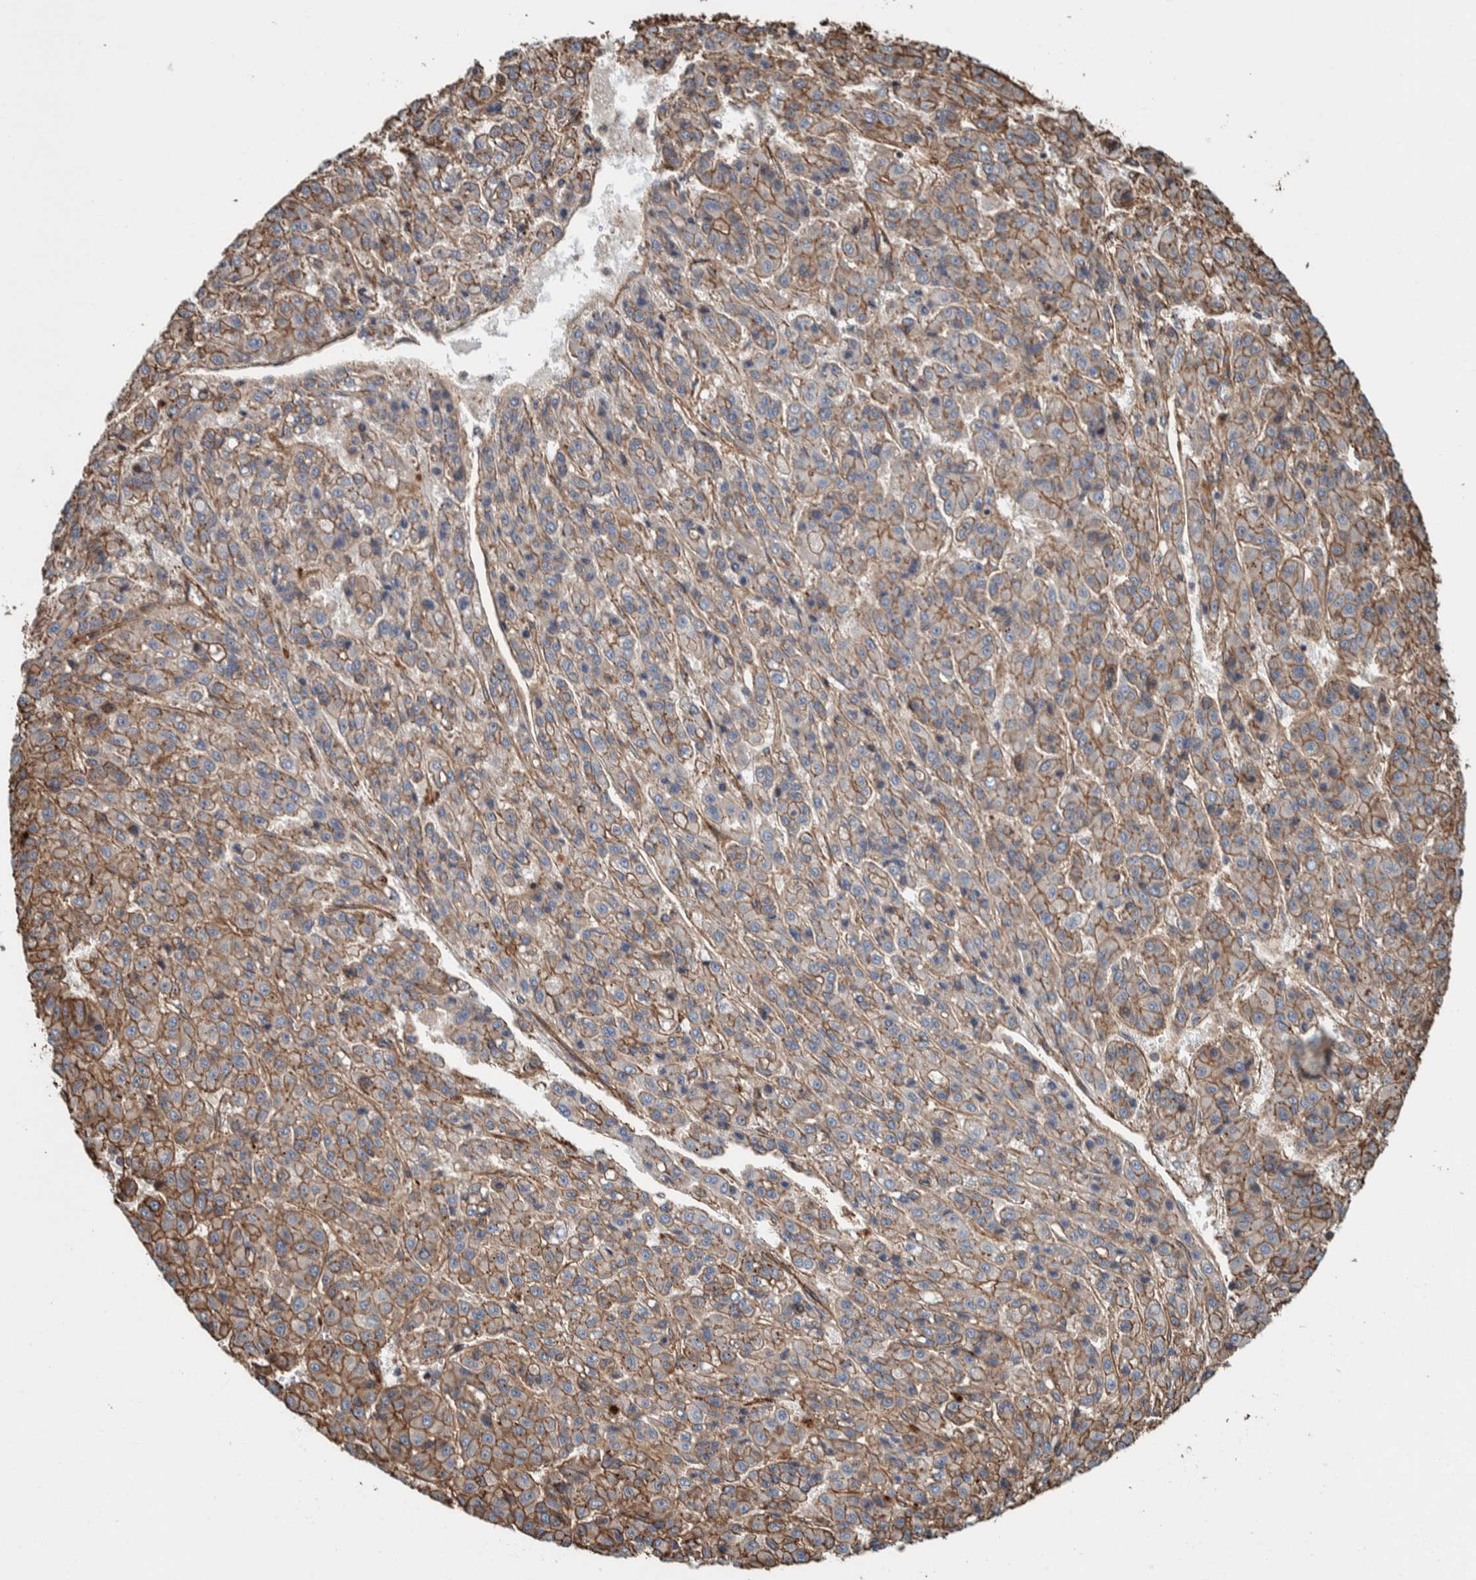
{"staining": {"intensity": "weak", "quantity": "25%-75%", "location": "cytoplasmic/membranous"}, "tissue": "liver cancer", "cell_type": "Tumor cells", "image_type": "cancer", "snomed": [{"axis": "morphology", "description": "Carcinoma, Hepatocellular, NOS"}, {"axis": "topography", "description": "Liver"}], "caption": "An IHC photomicrograph of neoplastic tissue is shown. Protein staining in brown shows weak cytoplasmic/membranous positivity in liver cancer (hepatocellular carcinoma) within tumor cells.", "gene": "PKD1L1", "patient": {"sex": "male", "age": 70}}